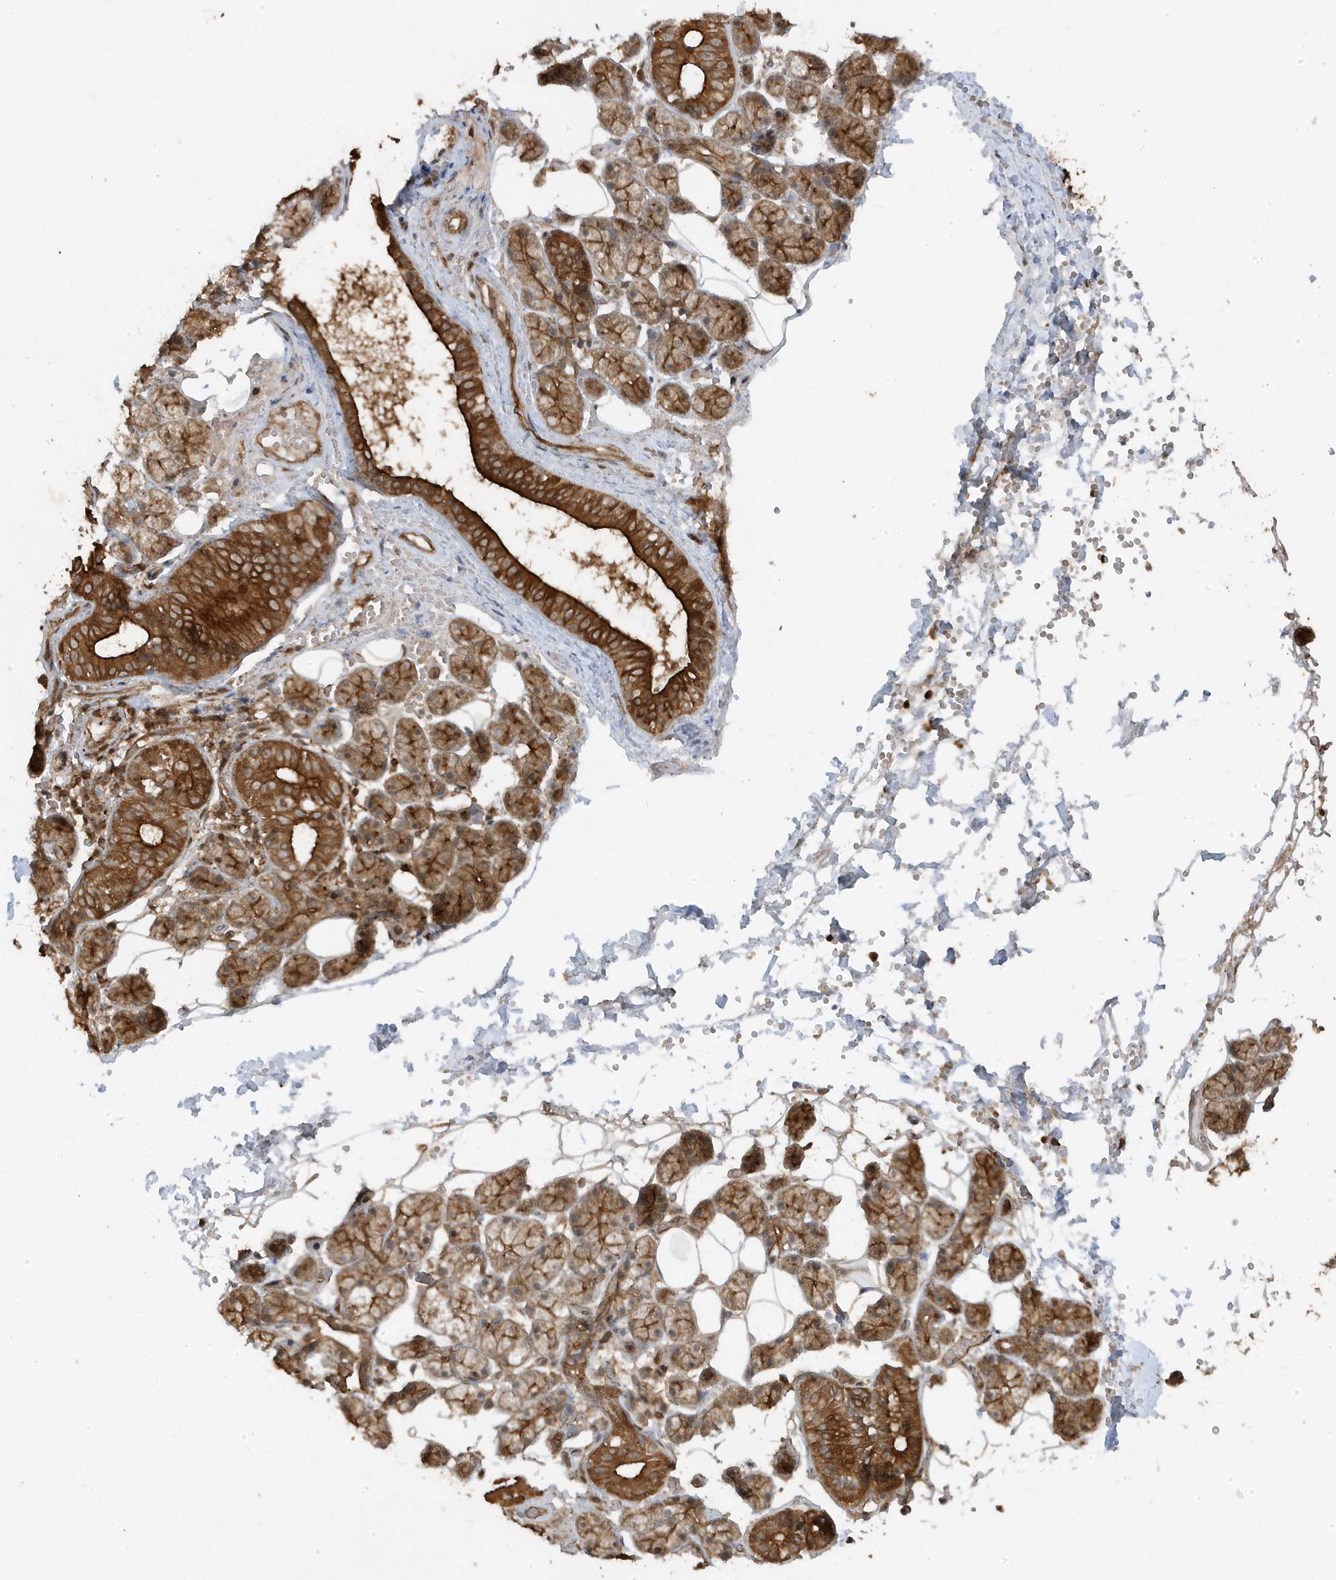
{"staining": {"intensity": "strong", "quantity": ">75%", "location": "cytoplasmic/membranous"}, "tissue": "salivary gland", "cell_type": "Glandular cells", "image_type": "normal", "snomed": [{"axis": "morphology", "description": "Normal tissue, NOS"}, {"axis": "topography", "description": "Salivary gland"}], "caption": "A brown stain highlights strong cytoplasmic/membranous positivity of a protein in glandular cells of unremarkable human salivary gland.", "gene": "ASAP1", "patient": {"sex": "female", "age": 33}}